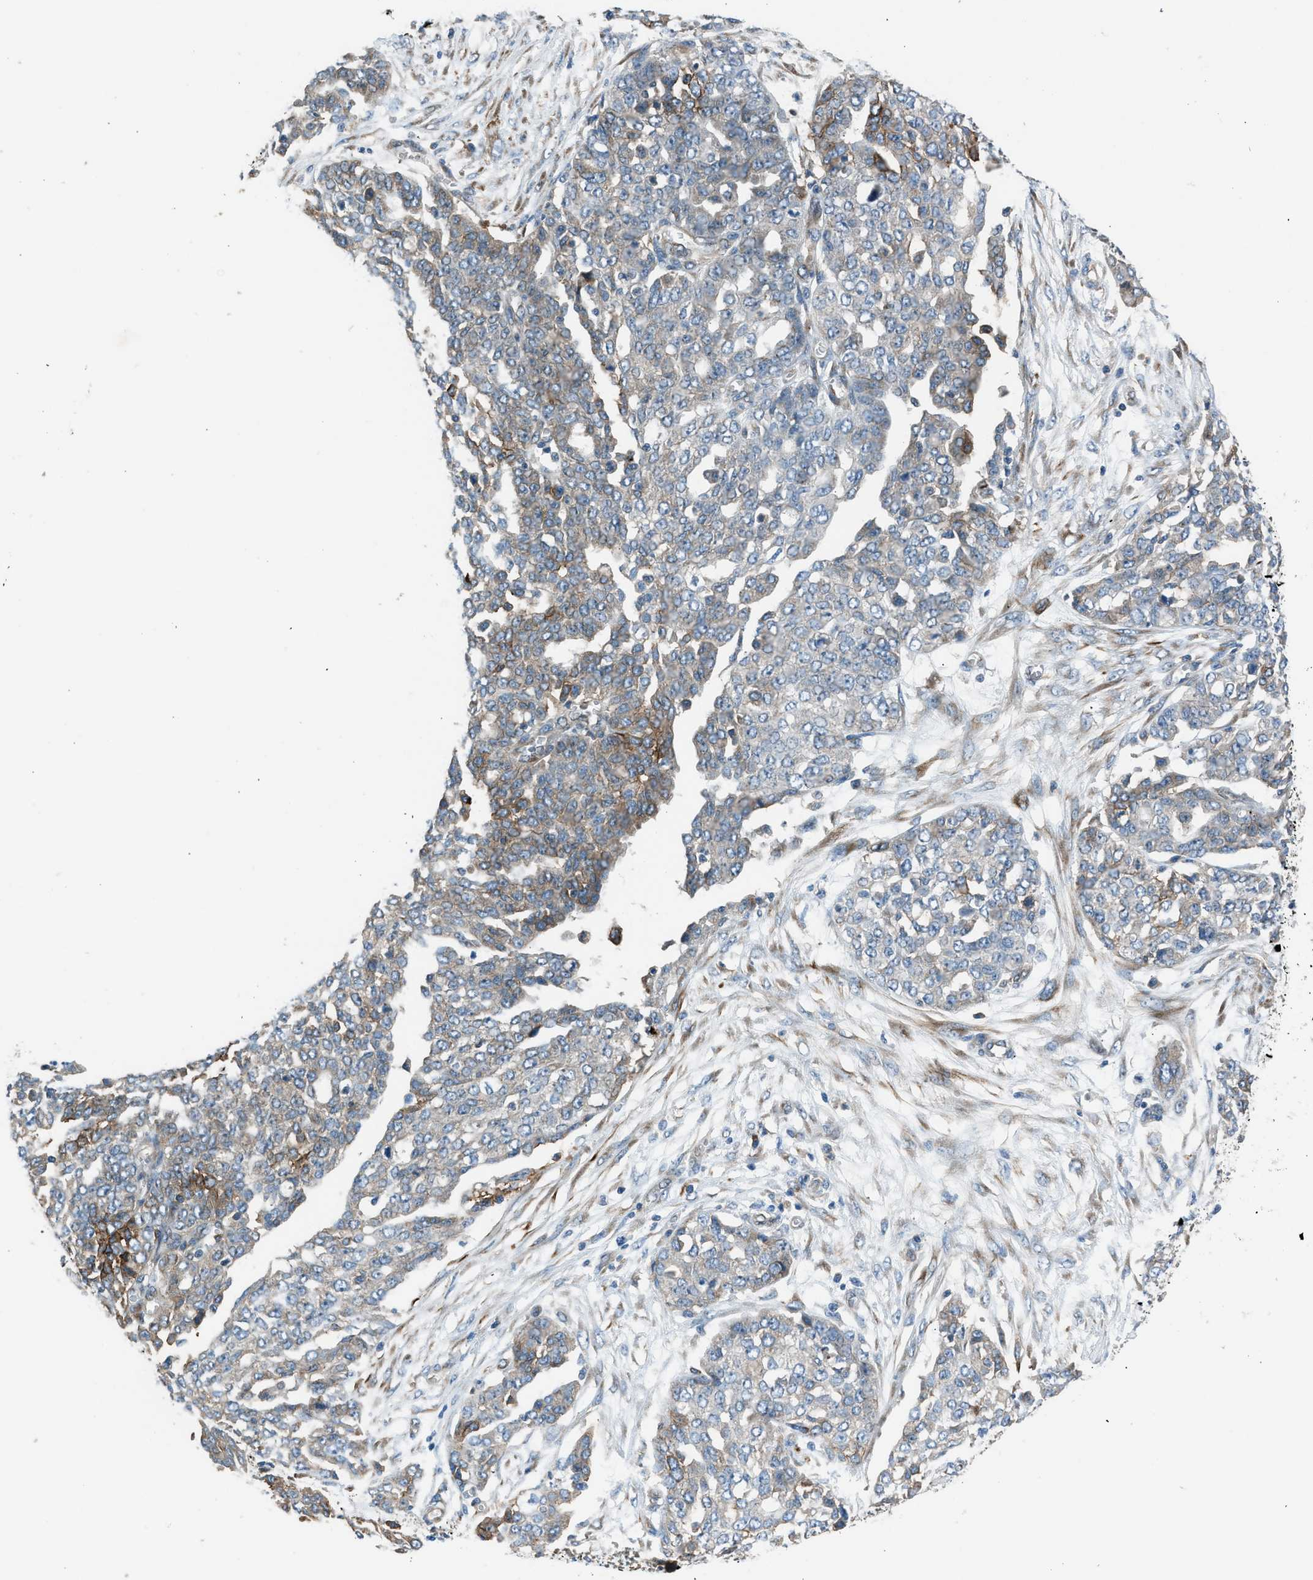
{"staining": {"intensity": "moderate", "quantity": "25%-75%", "location": "cytoplasmic/membranous"}, "tissue": "ovarian cancer", "cell_type": "Tumor cells", "image_type": "cancer", "snomed": [{"axis": "morphology", "description": "Cystadenocarcinoma, serous, NOS"}, {"axis": "topography", "description": "Soft tissue"}, {"axis": "topography", "description": "Ovary"}], "caption": "Ovarian cancer stained with a brown dye displays moderate cytoplasmic/membranous positive staining in approximately 25%-75% of tumor cells.", "gene": "LMBR1", "patient": {"sex": "female", "age": 57}}